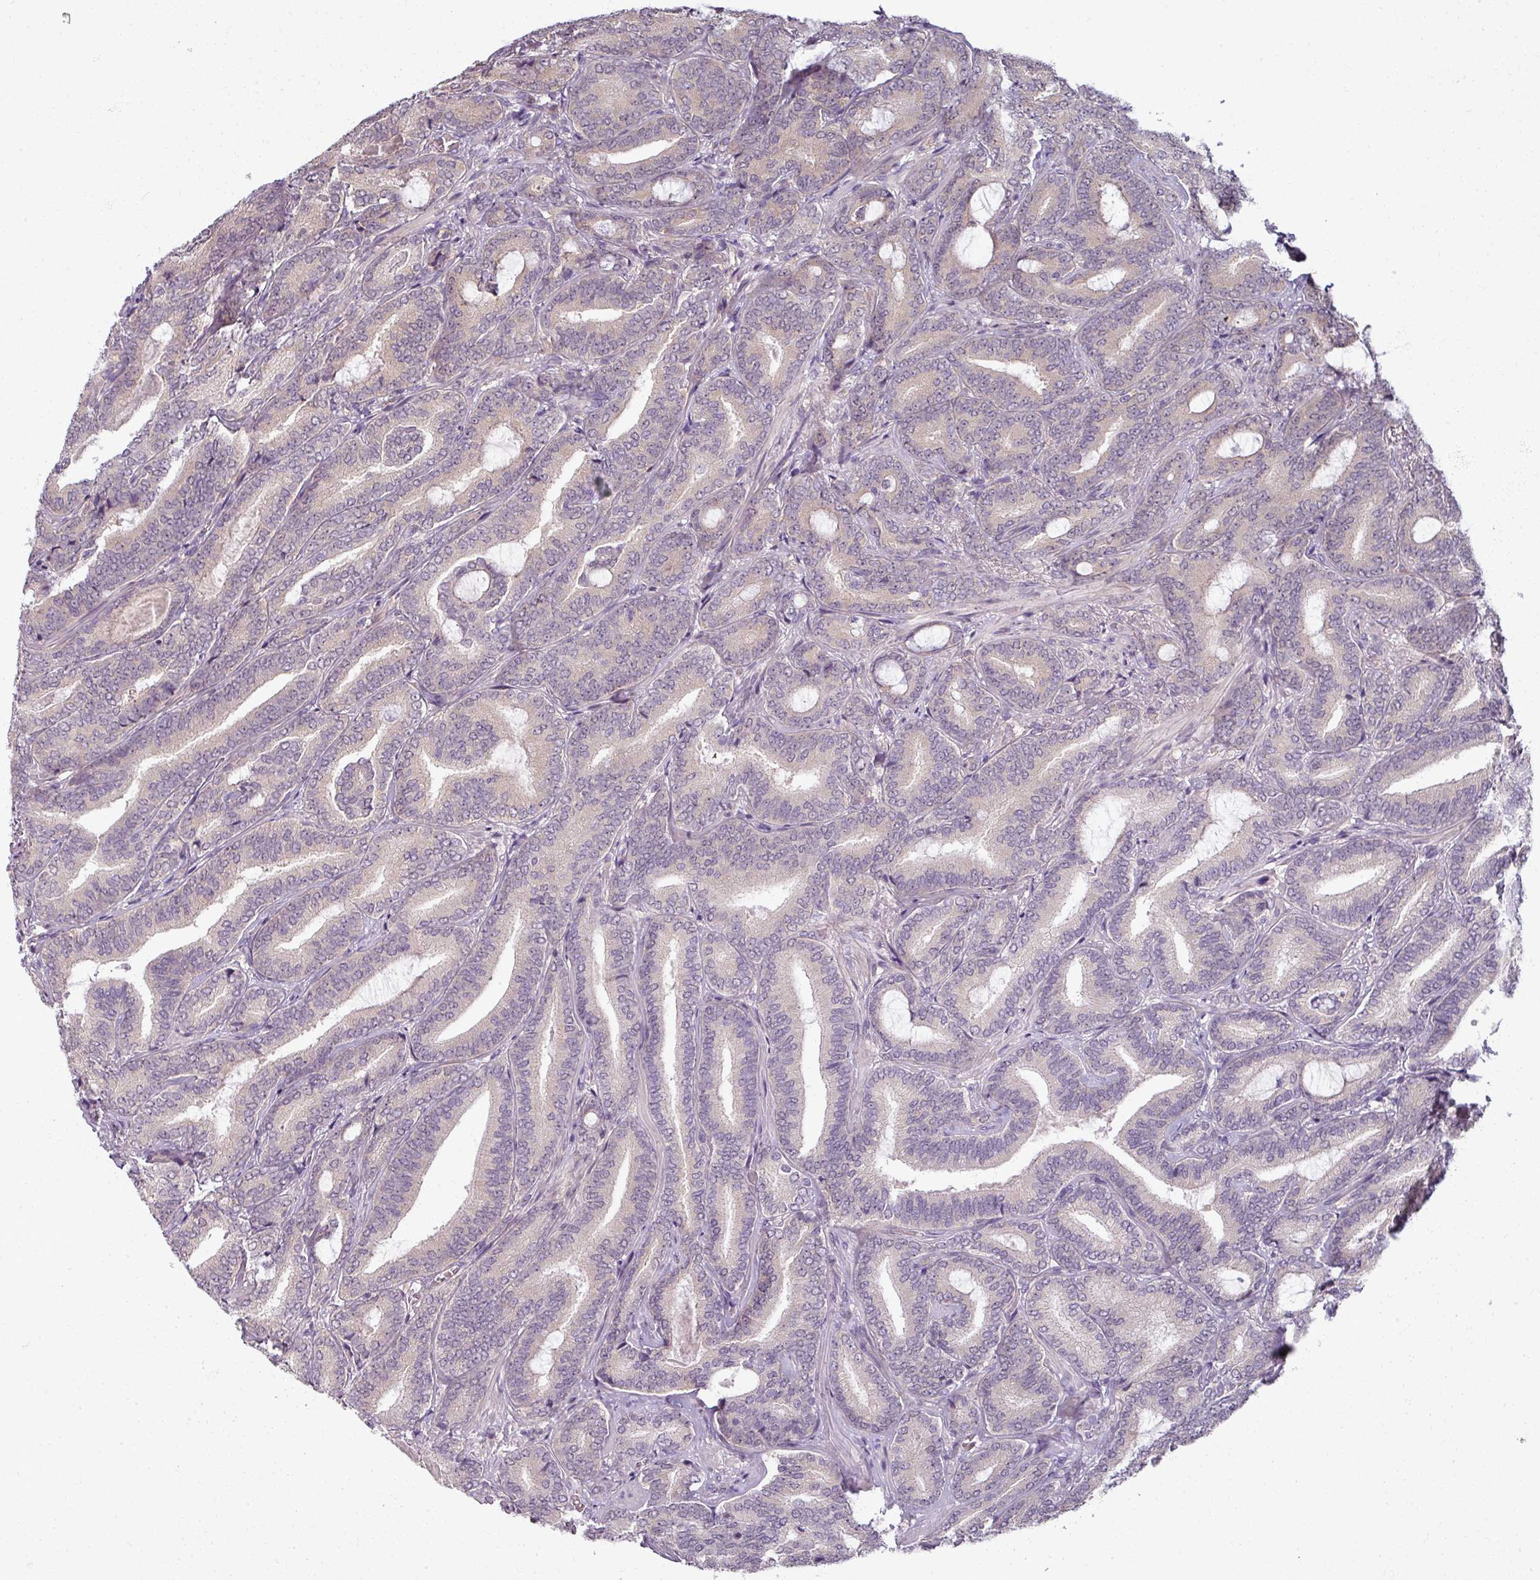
{"staining": {"intensity": "negative", "quantity": "none", "location": "none"}, "tissue": "prostate cancer", "cell_type": "Tumor cells", "image_type": "cancer", "snomed": [{"axis": "morphology", "description": "Adenocarcinoma, Low grade"}, {"axis": "topography", "description": "Prostate and seminal vesicle, NOS"}], "caption": "Human prostate cancer stained for a protein using immunohistochemistry exhibits no expression in tumor cells.", "gene": "MYMK", "patient": {"sex": "male", "age": 61}}